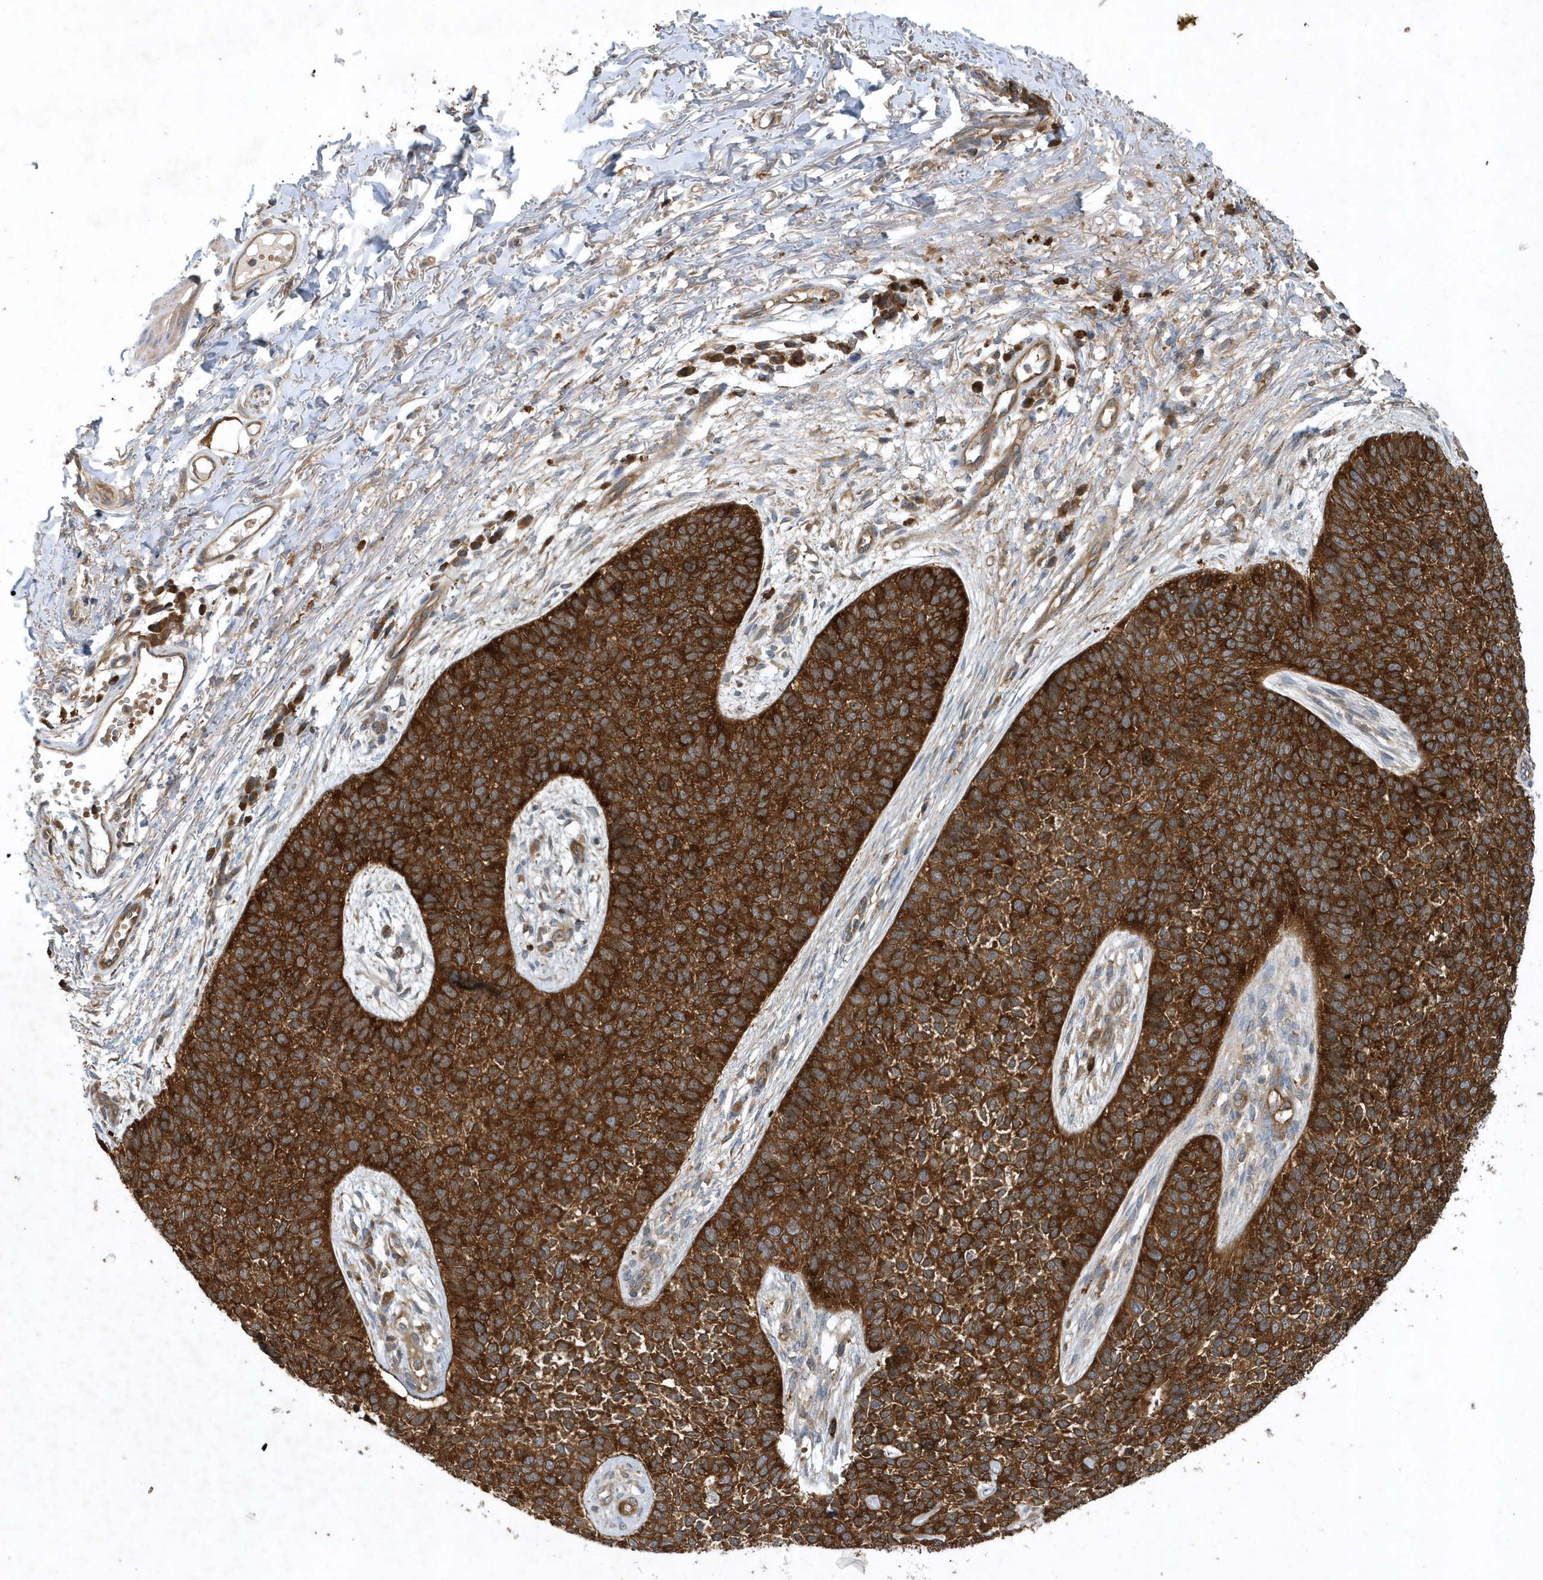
{"staining": {"intensity": "strong", "quantity": ">75%", "location": "cytoplasmic/membranous"}, "tissue": "skin cancer", "cell_type": "Tumor cells", "image_type": "cancer", "snomed": [{"axis": "morphology", "description": "Basal cell carcinoma"}, {"axis": "topography", "description": "Skin"}], "caption": "An image of skin cancer (basal cell carcinoma) stained for a protein exhibits strong cytoplasmic/membranous brown staining in tumor cells.", "gene": "PAICS", "patient": {"sex": "female", "age": 84}}